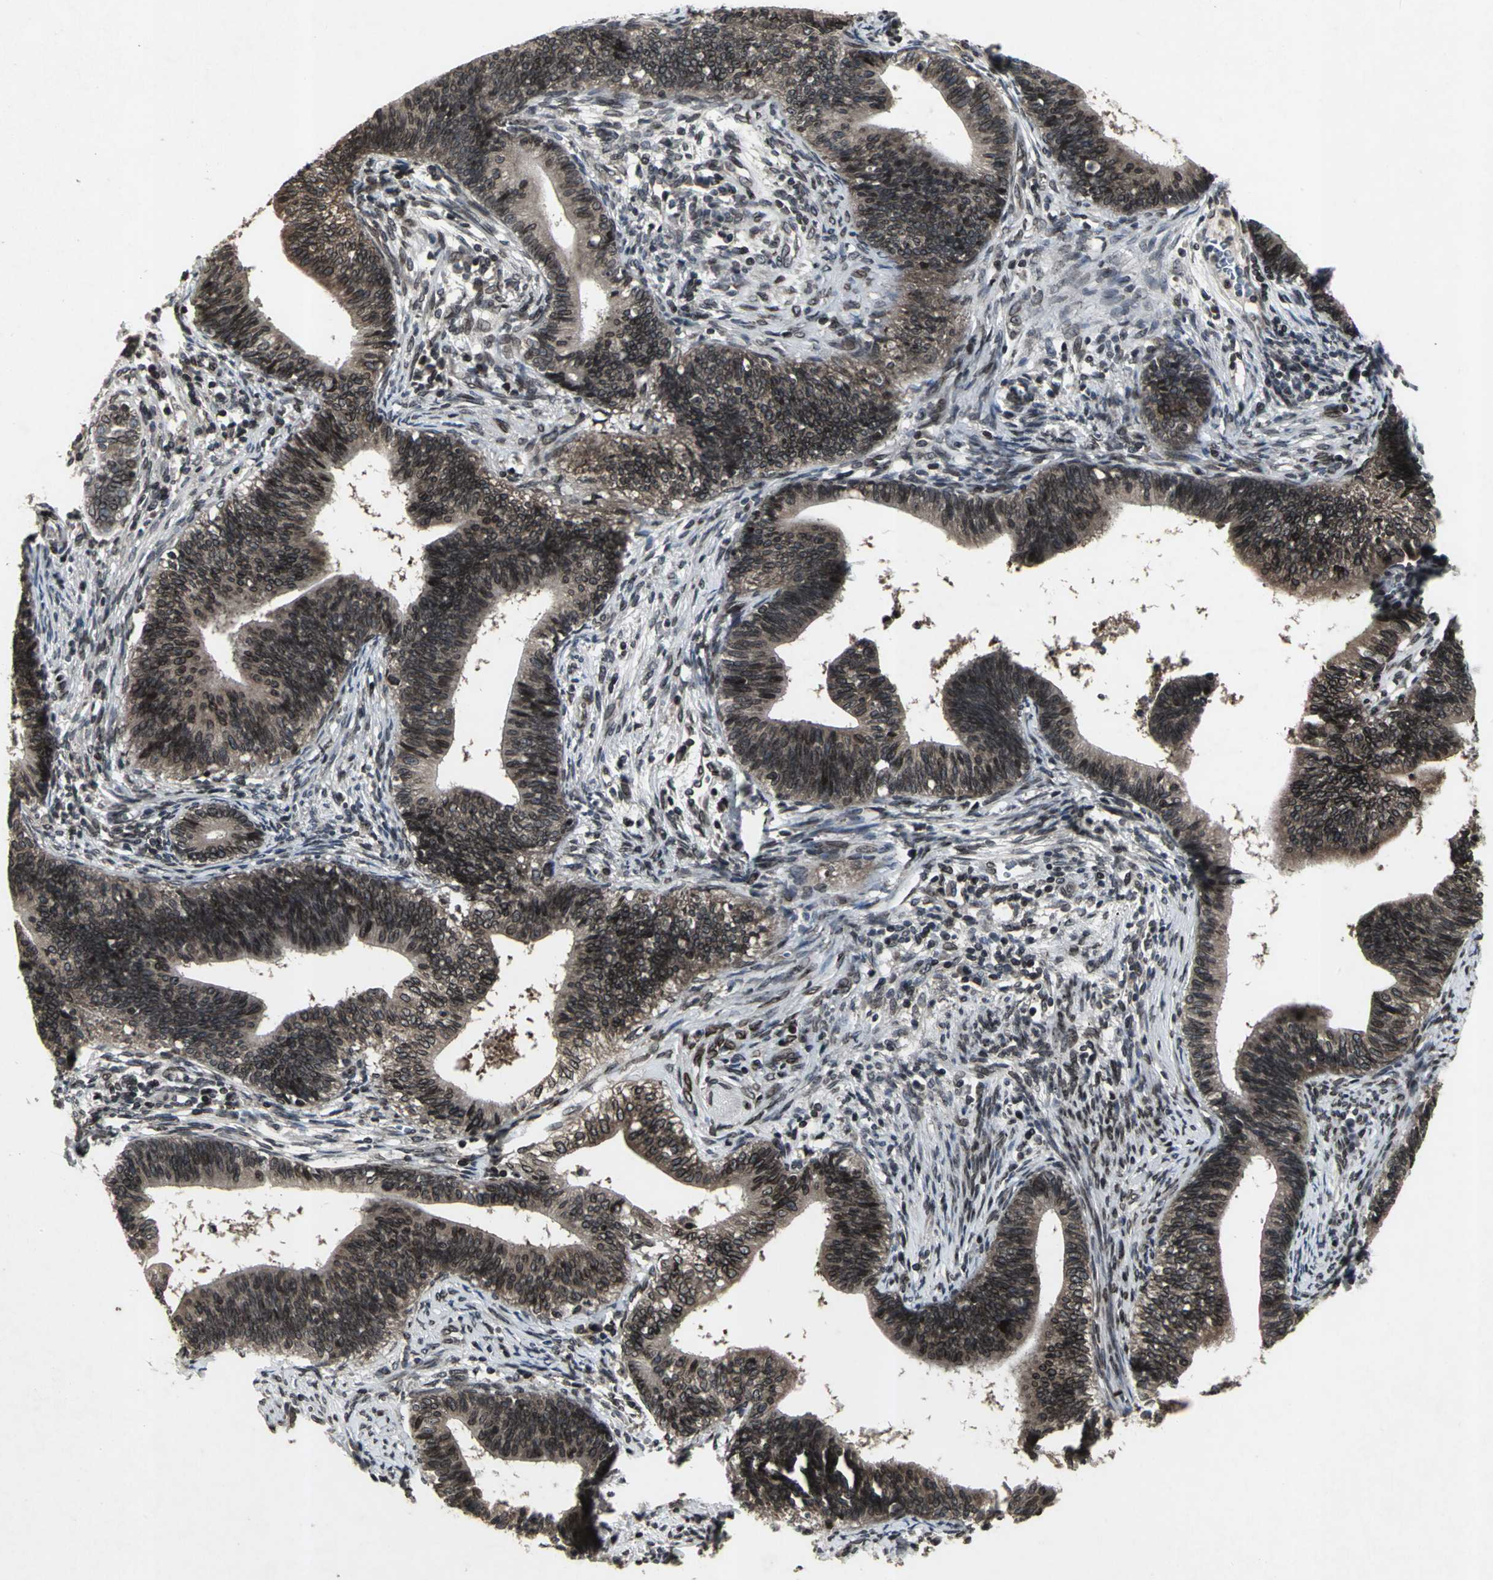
{"staining": {"intensity": "strong", "quantity": ">75%", "location": "nuclear"}, "tissue": "cervical cancer", "cell_type": "Tumor cells", "image_type": "cancer", "snomed": [{"axis": "morphology", "description": "Adenocarcinoma, NOS"}, {"axis": "topography", "description": "Cervix"}], "caption": "Protein expression analysis of cervical adenocarcinoma displays strong nuclear positivity in approximately >75% of tumor cells.", "gene": "SH2B3", "patient": {"sex": "female", "age": 44}}